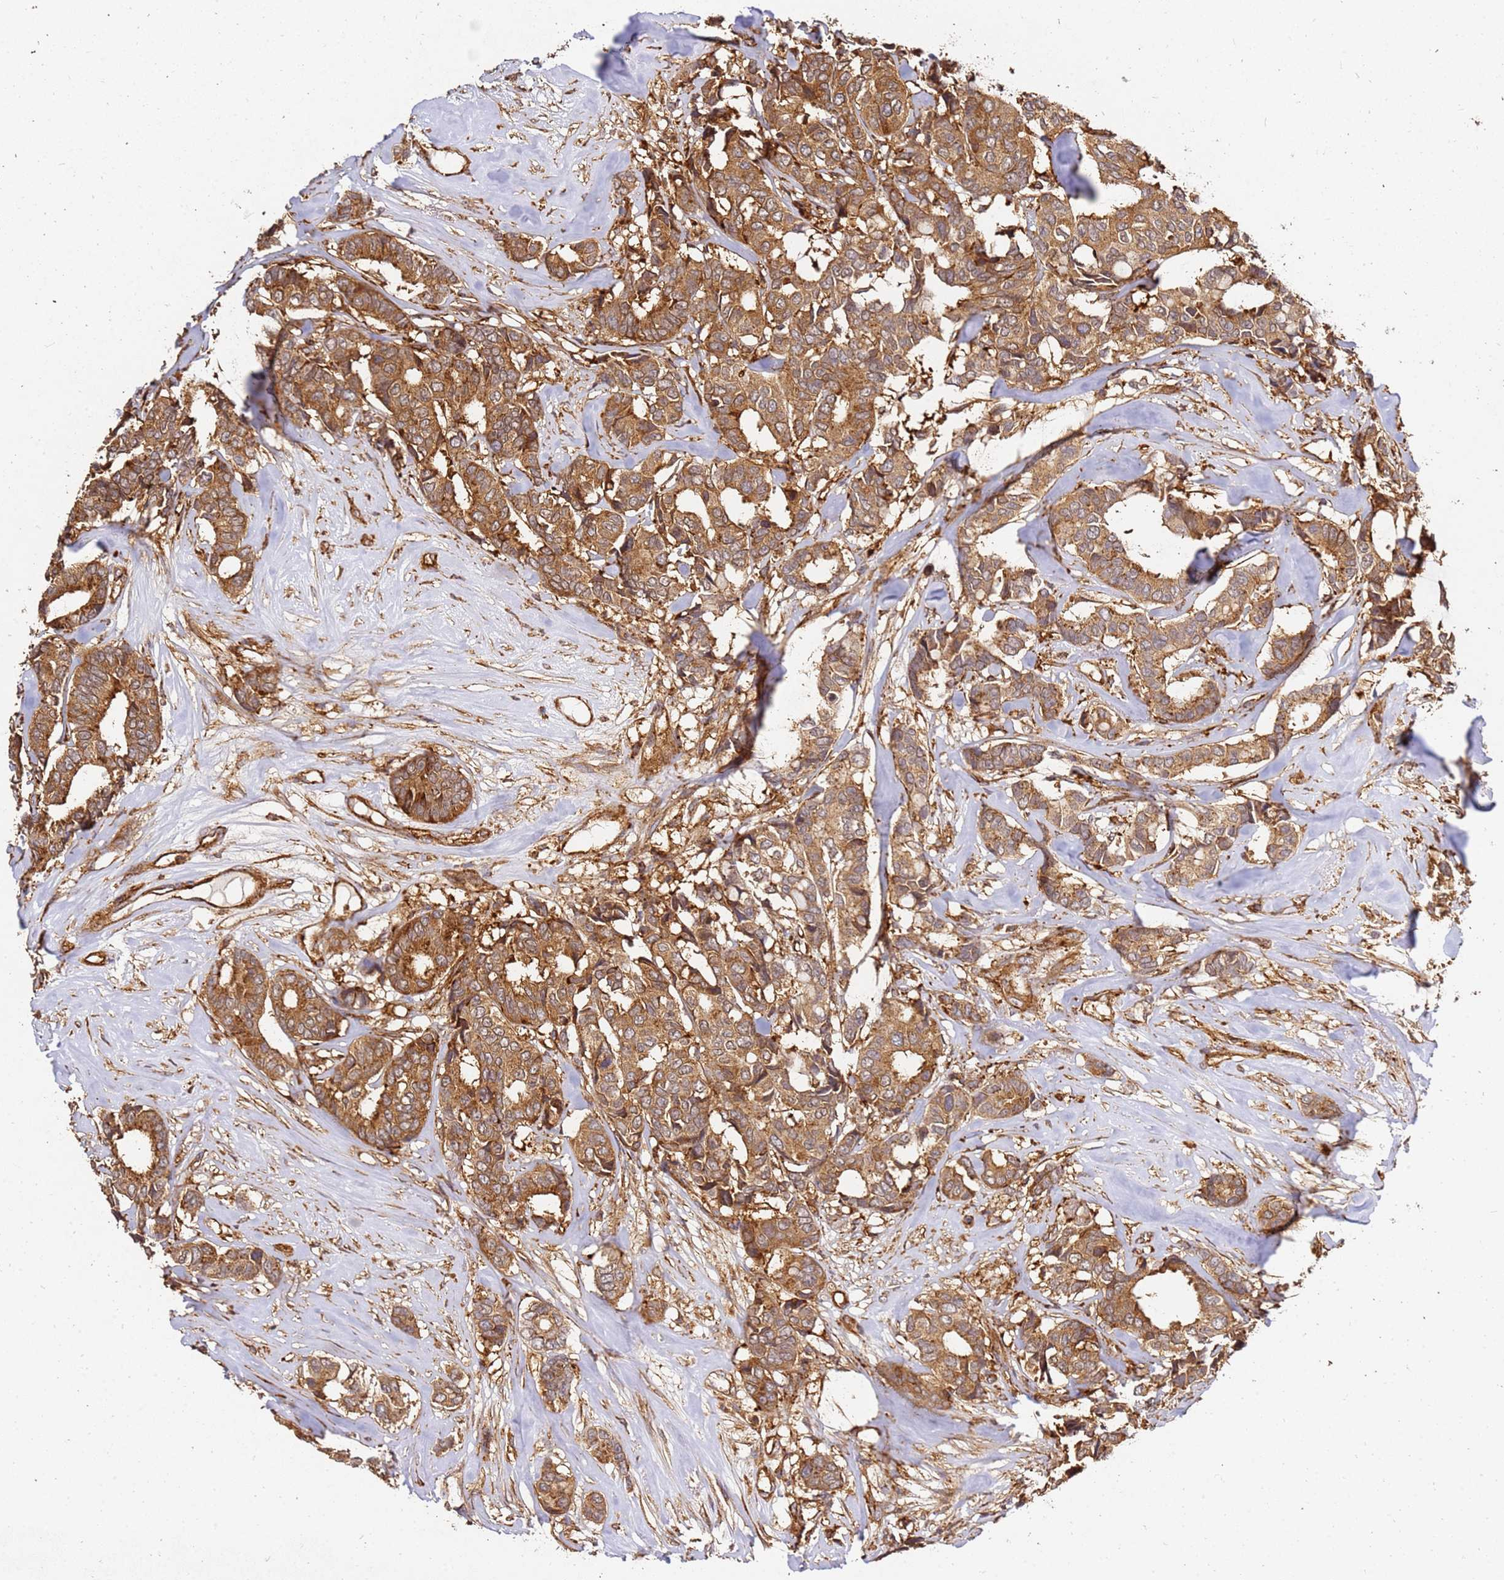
{"staining": {"intensity": "moderate", "quantity": ">75%", "location": "cytoplasmic/membranous"}, "tissue": "breast cancer", "cell_type": "Tumor cells", "image_type": "cancer", "snomed": [{"axis": "morphology", "description": "Duct carcinoma"}, {"axis": "topography", "description": "Breast"}], "caption": "Immunohistochemical staining of breast cancer (infiltrating ductal carcinoma) demonstrates medium levels of moderate cytoplasmic/membranous staining in about >75% of tumor cells.", "gene": "DVL3", "patient": {"sex": "female", "age": 87}}